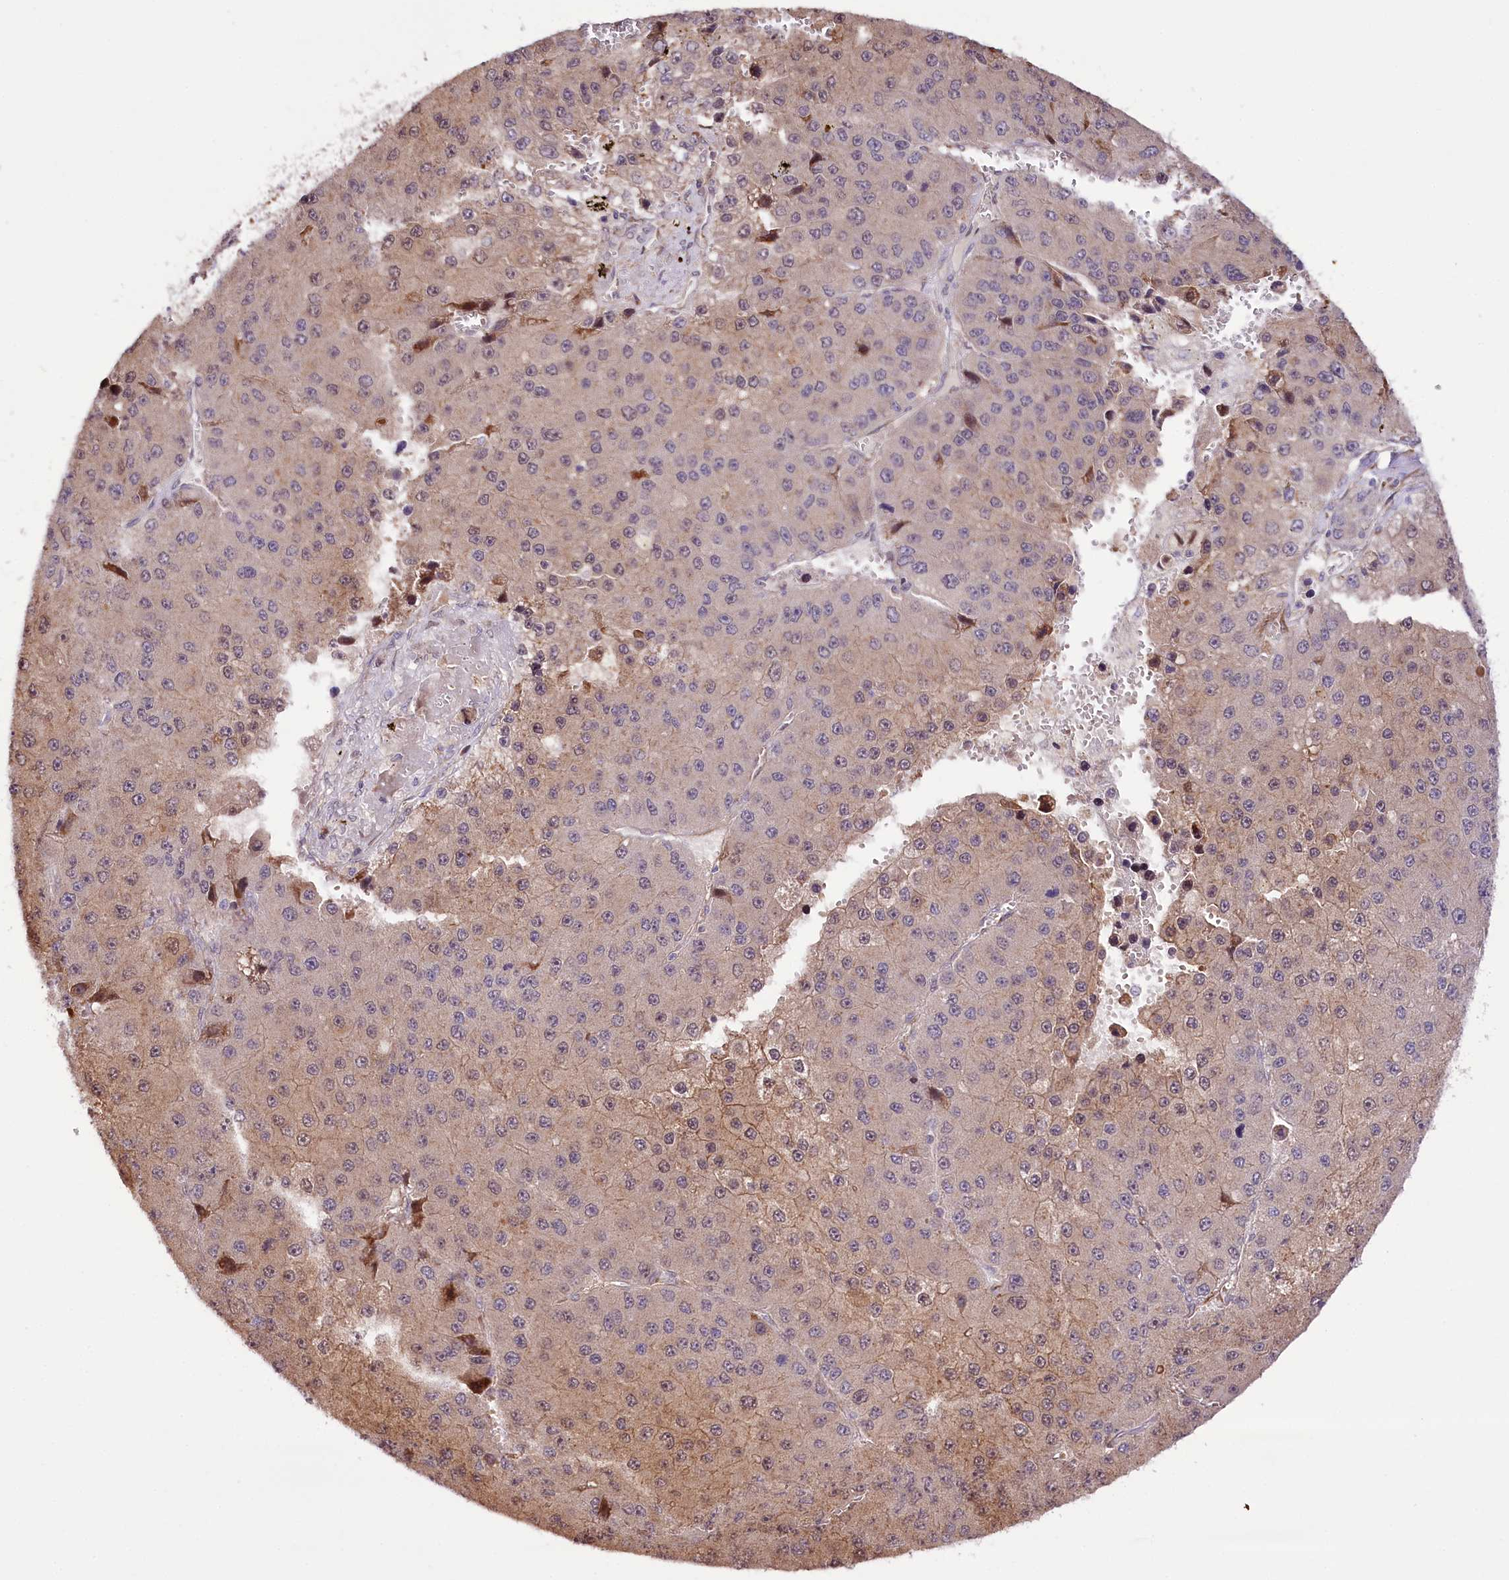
{"staining": {"intensity": "weak", "quantity": "25%-75%", "location": "cytoplasmic/membranous"}, "tissue": "liver cancer", "cell_type": "Tumor cells", "image_type": "cancer", "snomed": [{"axis": "morphology", "description": "Carcinoma, Hepatocellular, NOS"}, {"axis": "topography", "description": "Liver"}], "caption": "The immunohistochemical stain shows weak cytoplasmic/membranous positivity in tumor cells of liver hepatocellular carcinoma tissue.", "gene": "CUTC", "patient": {"sex": "female", "age": 73}}